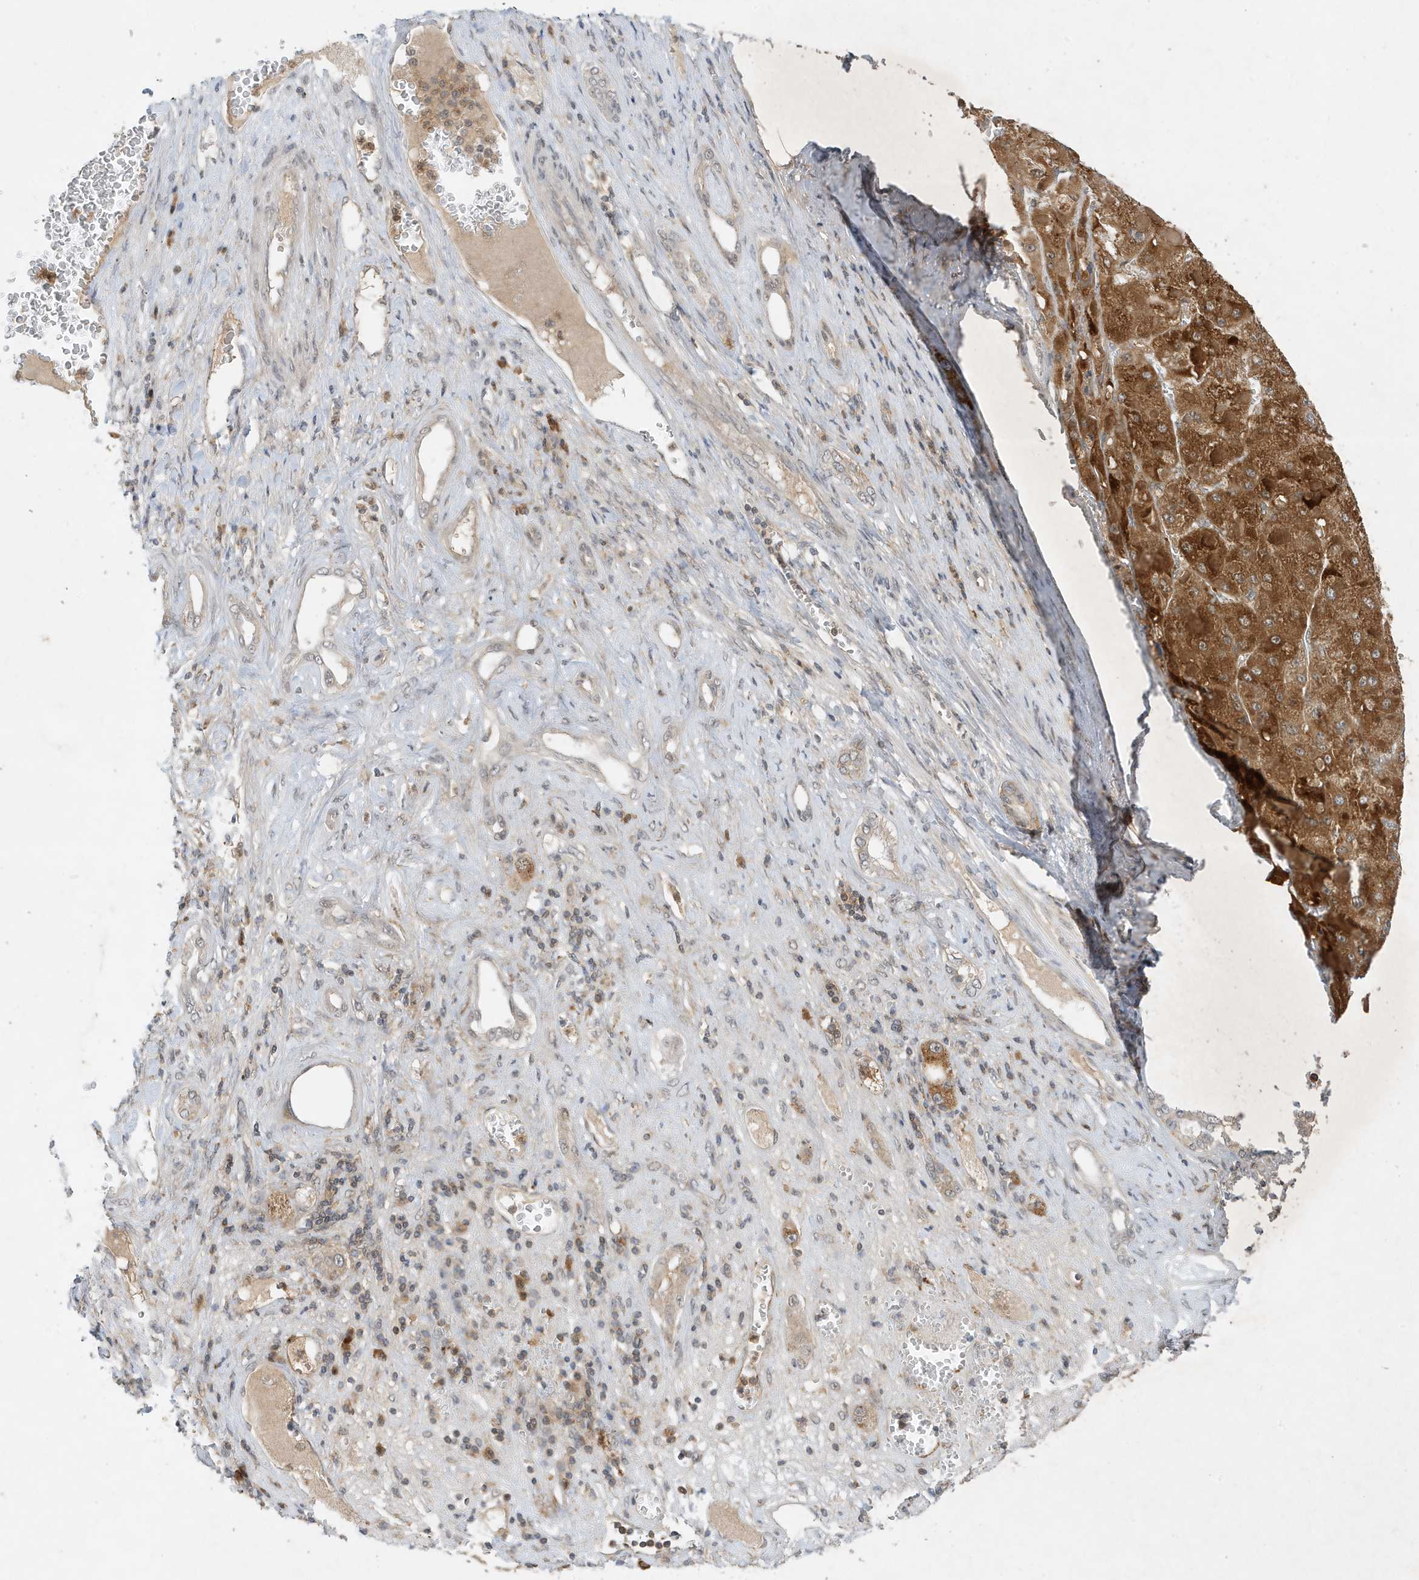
{"staining": {"intensity": "strong", "quantity": ">75%", "location": "cytoplasmic/membranous"}, "tissue": "liver cancer", "cell_type": "Tumor cells", "image_type": "cancer", "snomed": [{"axis": "morphology", "description": "Carcinoma, Hepatocellular, NOS"}, {"axis": "topography", "description": "Liver"}], "caption": "Strong cytoplasmic/membranous positivity for a protein is seen in about >75% of tumor cells of liver cancer (hepatocellular carcinoma) using IHC.", "gene": "MAST3", "patient": {"sex": "female", "age": 73}}